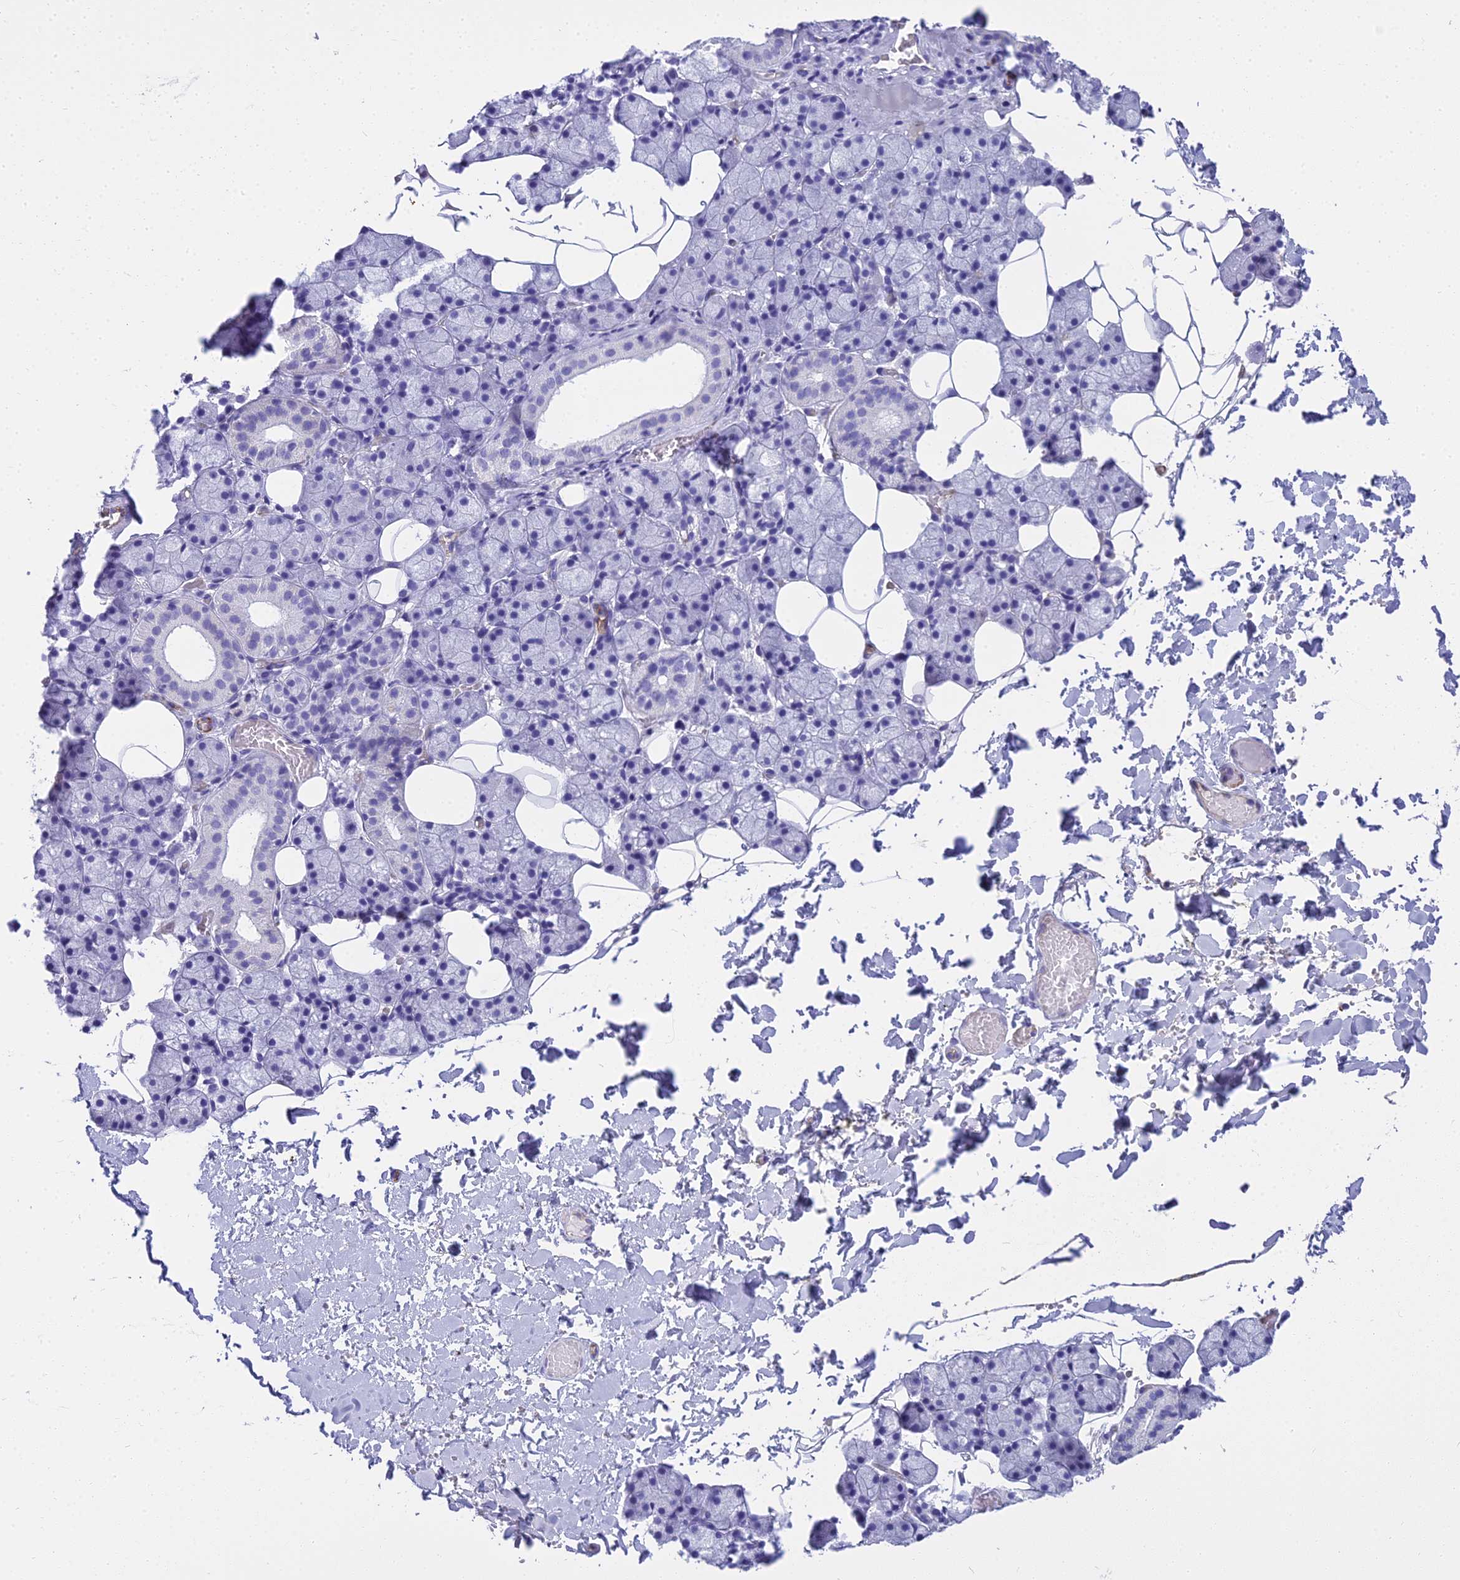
{"staining": {"intensity": "negative", "quantity": "none", "location": "none"}, "tissue": "salivary gland", "cell_type": "Glandular cells", "image_type": "normal", "snomed": [{"axis": "morphology", "description": "Normal tissue, NOS"}, {"axis": "topography", "description": "Salivary gland"}], "caption": "The micrograph shows no staining of glandular cells in normal salivary gland. The staining is performed using DAB (3,3'-diaminobenzidine) brown chromogen with nuclei counter-stained in using hematoxylin.", "gene": "NINJ1", "patient": {"sex": "female", "age": 33}}